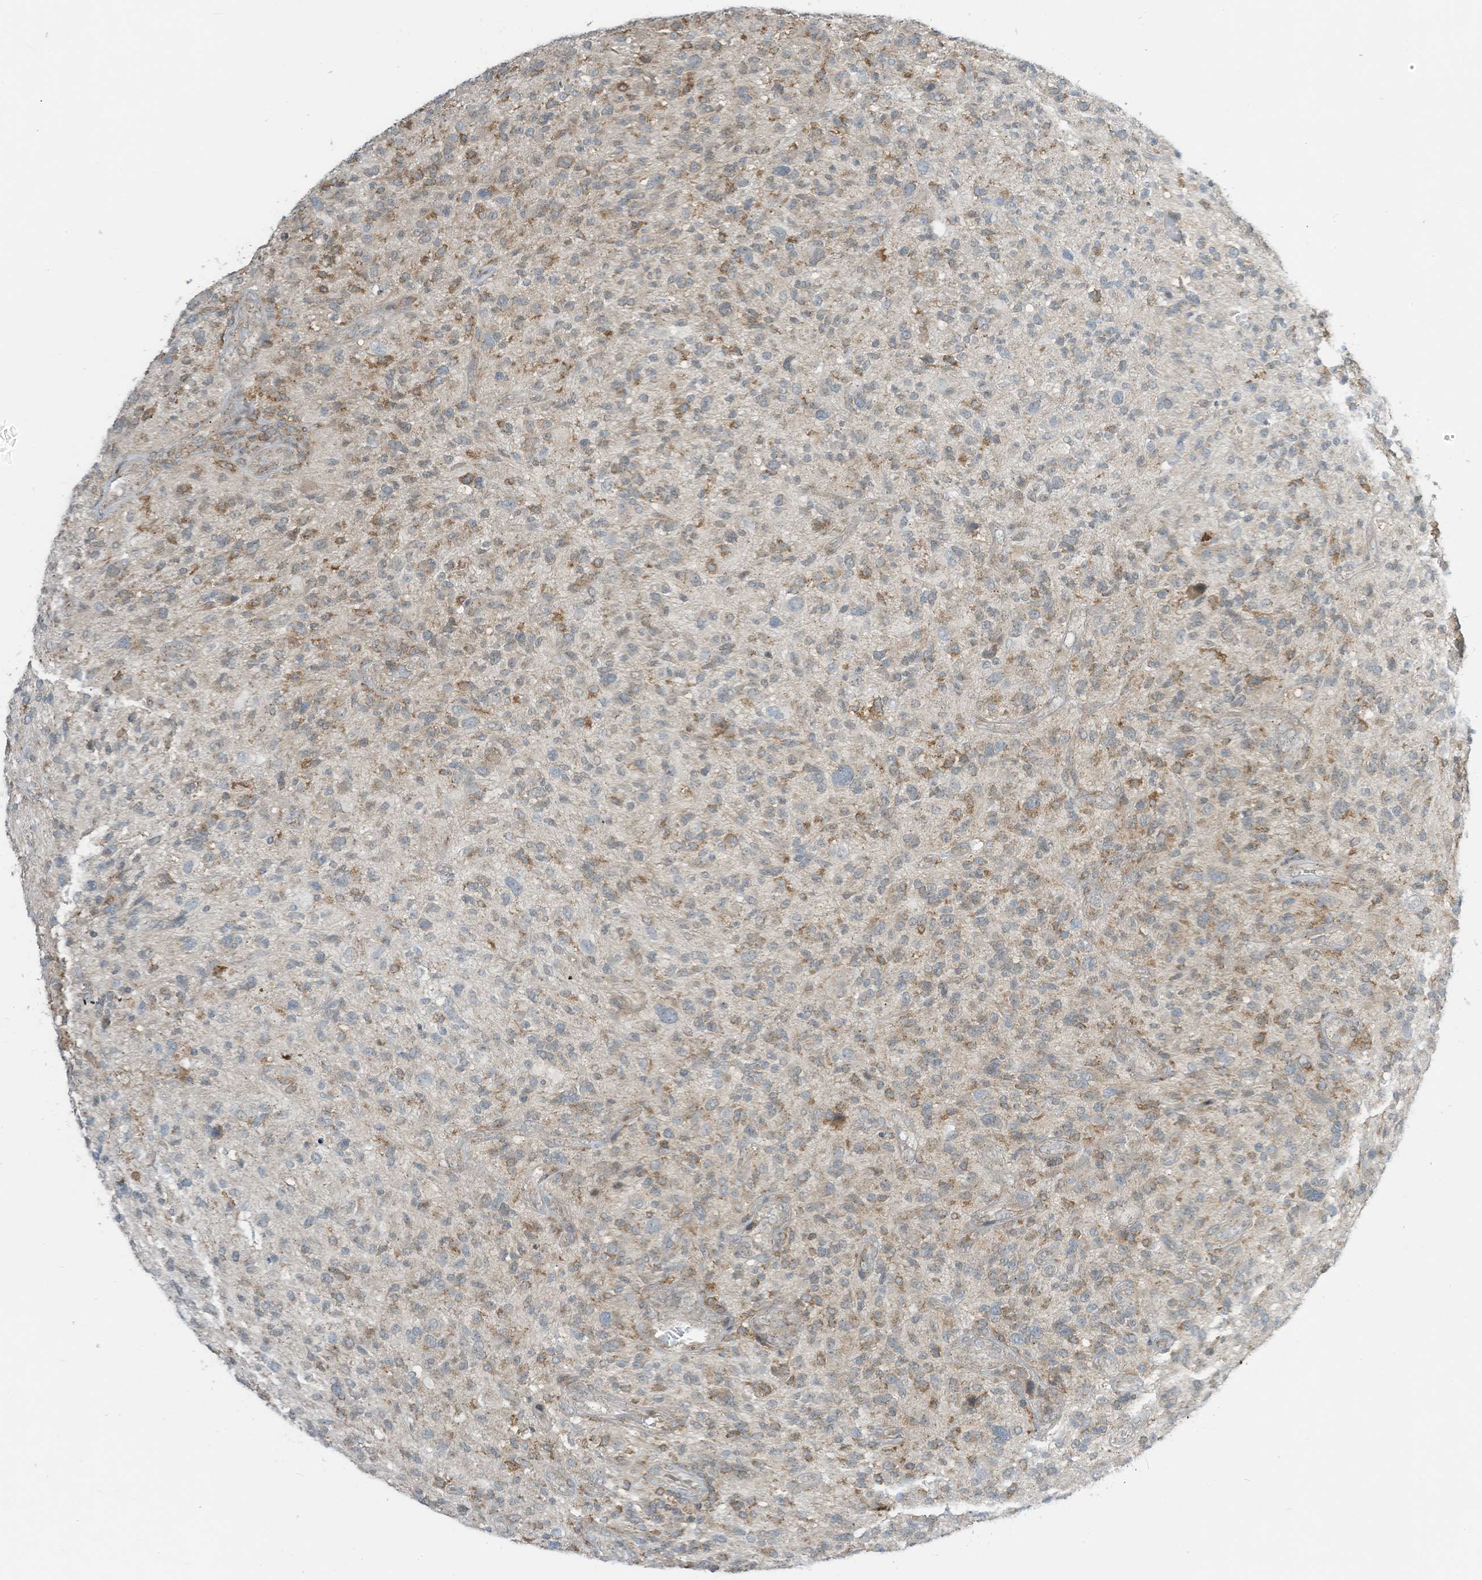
{"staining": {"intensity": "moderate", "quantity": "25%-75%", "location": "cytoplasmic/membranous"}, "tissue": "glioma", "cell_type": "Tumor cells", "image_type": "cancer", "snomed": [{"axis": "morphology", "description": "Glioma, malignant, High grade"}, {"axis": "topography", "description": "Brain"}], "caption": "Immunohistochemistry (DAB) staining of malignant glioma (high-grade) shows moderate cytoplasmic/membranous protein staining in about 25%-75% of tumor cells.", "gene": "PARVG", "patient": {"sex": "male", "age": 47}}